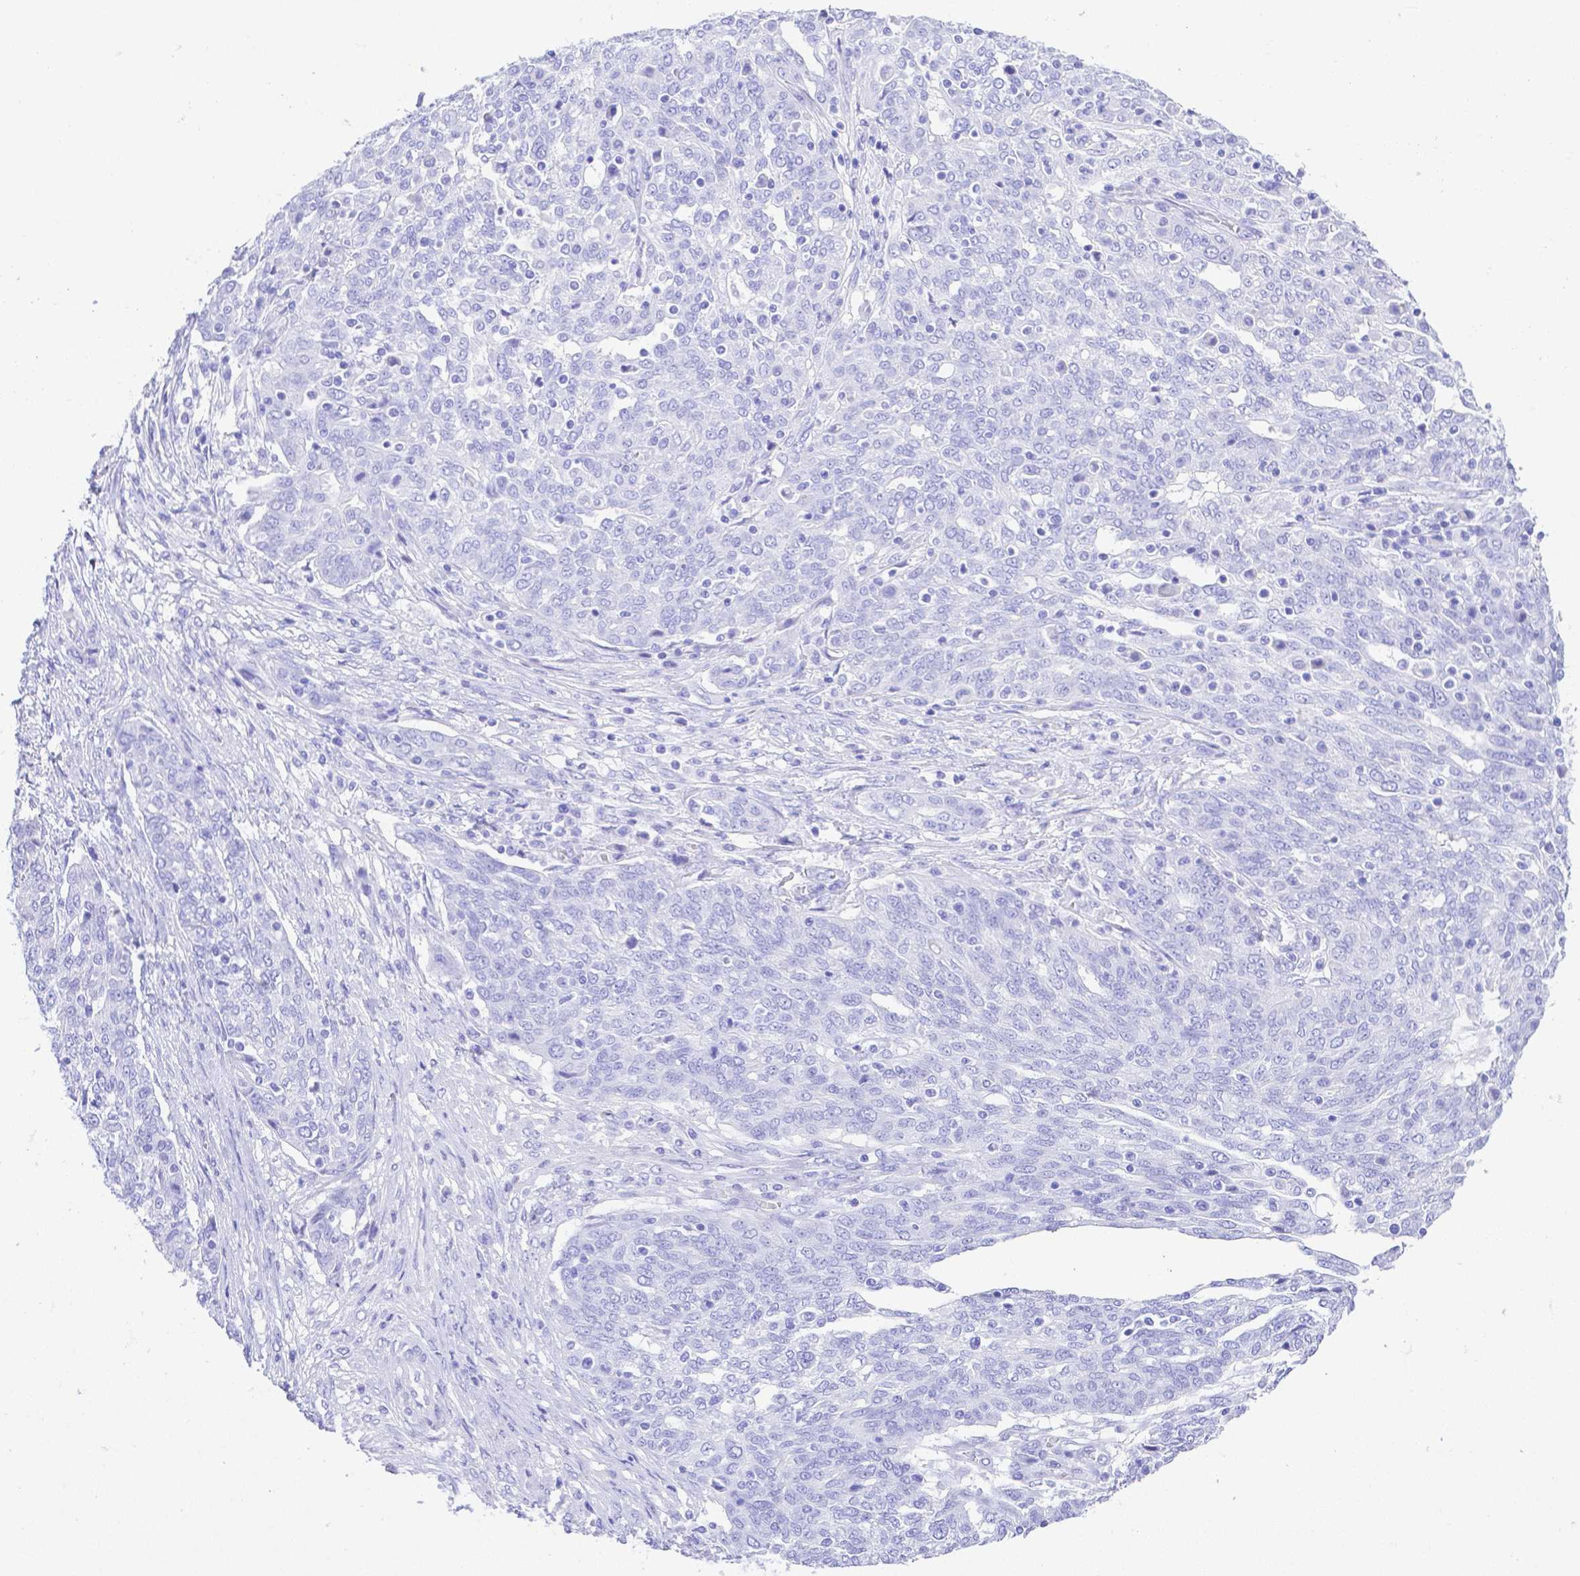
{"staining": {"intensity": "negative", "quantity": "none", "location": "none"}, "tissue": "ovarian cancer", "cell_type": "Tumor cells", "image_type": "cancer", "snomed": [{"axis": "morphology", "description": "Cystadenocarcinoma, serous, NOS"}, {"axis": "topography", "description": "Ovary"}], "caption": "DAB (3,3'-diaminobenzidine) immunohistochemical staining of human ovarian cancer displays no significant staining in tumor cells. (Brightfield microscopy of DAB immunohistochemistry (IHC) at high magnification).", "gene": "SMR3A", "patient": {"sex": "female", "age": 67}}